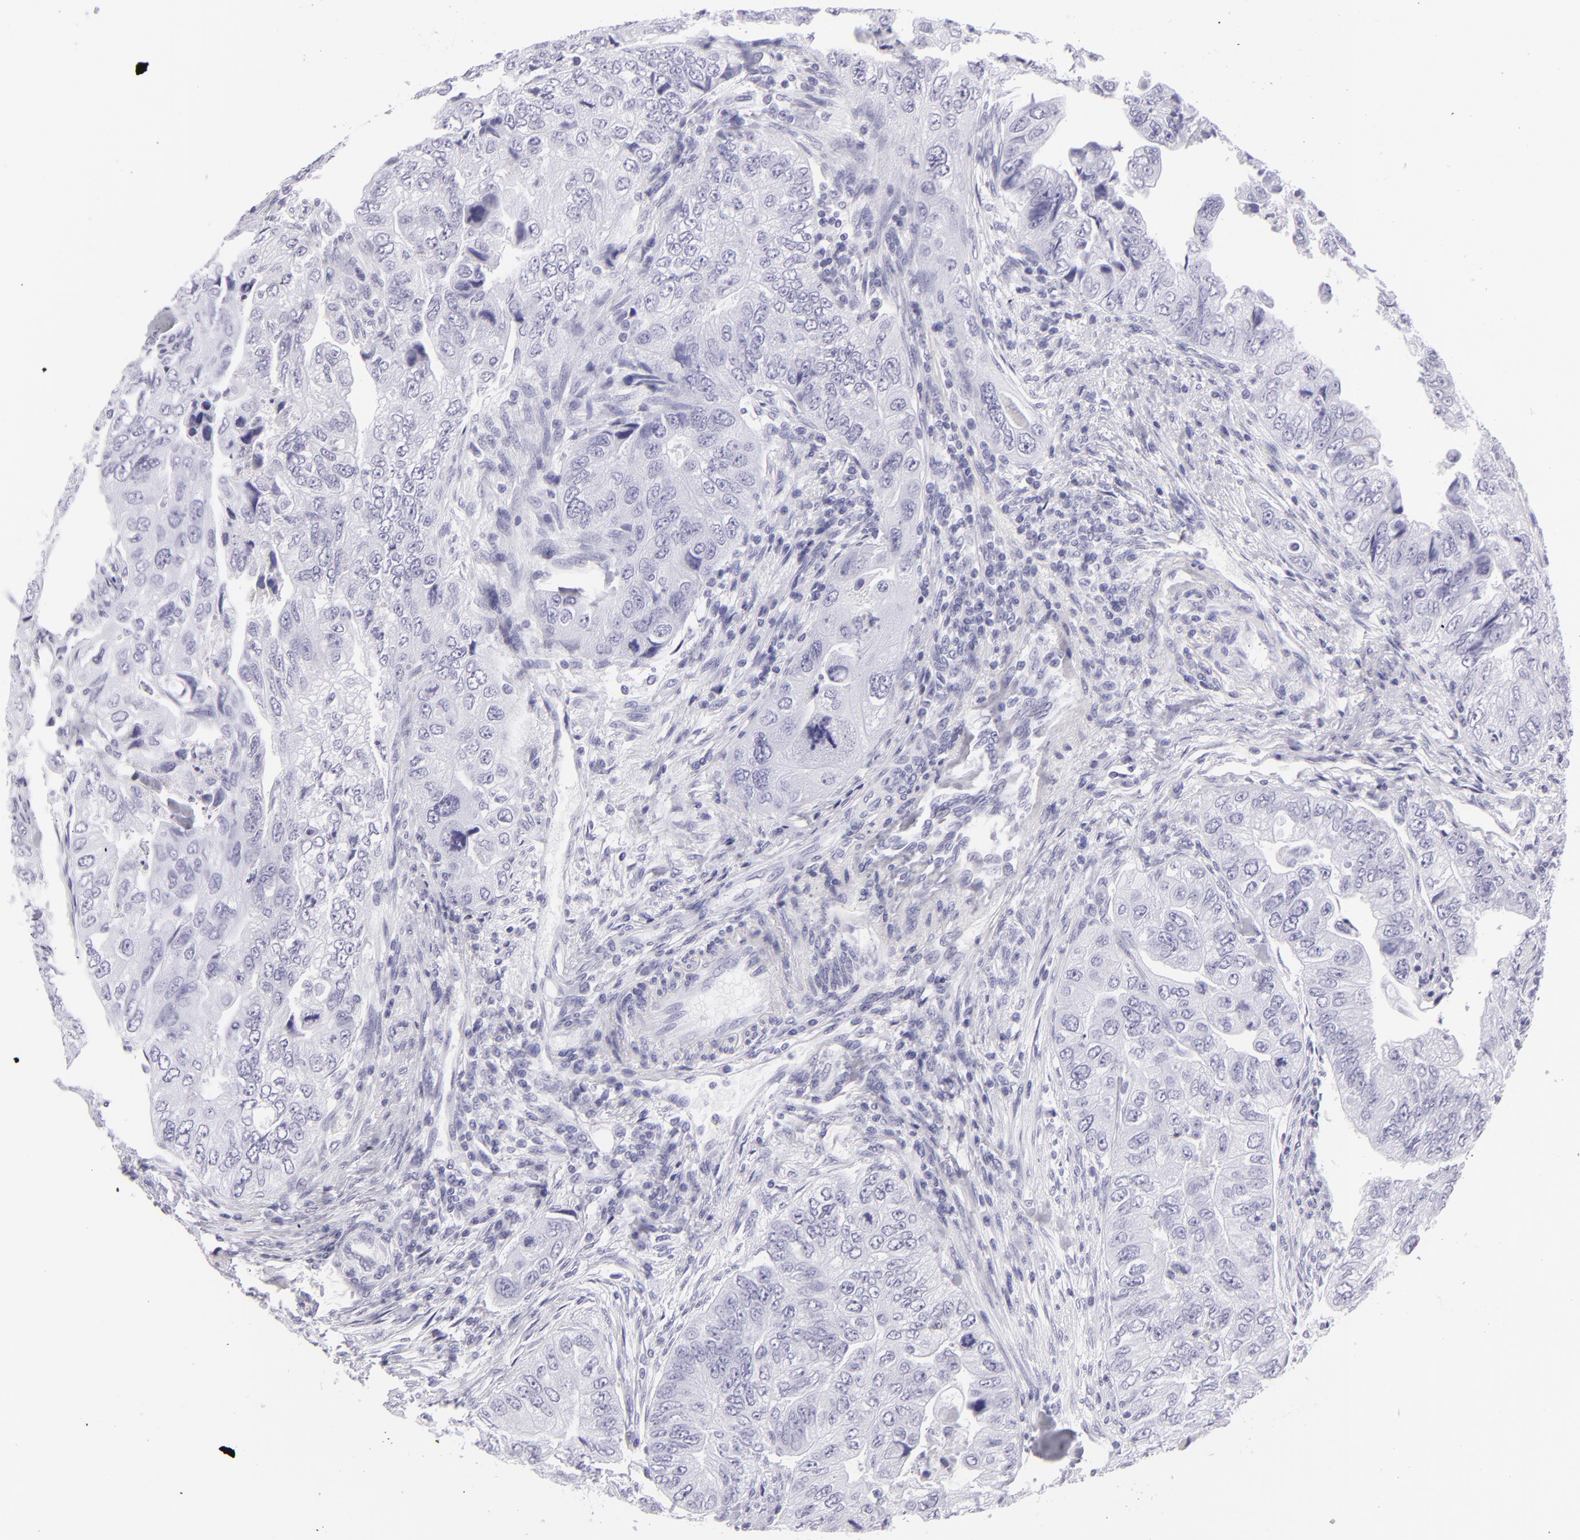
{"staining": {"intensity": "negative", "quantity": "none", "location": "none"}, "tissue": "colorectal cancer", "cell_type": "Tumor cells", "image_type": "cancer", "snomed": [{"axis": "morphology", "description": "Adenocarcinoma, NOS"}, {"axis": "topography", "description": "Colon"}], "caption": "Colorectal adenocarcinoma stained for a protein using immunohistochemistry demonstrates no staining tumor cells.", "gene": "PVALB", "patient": {"sex": "female", "age": 11}}